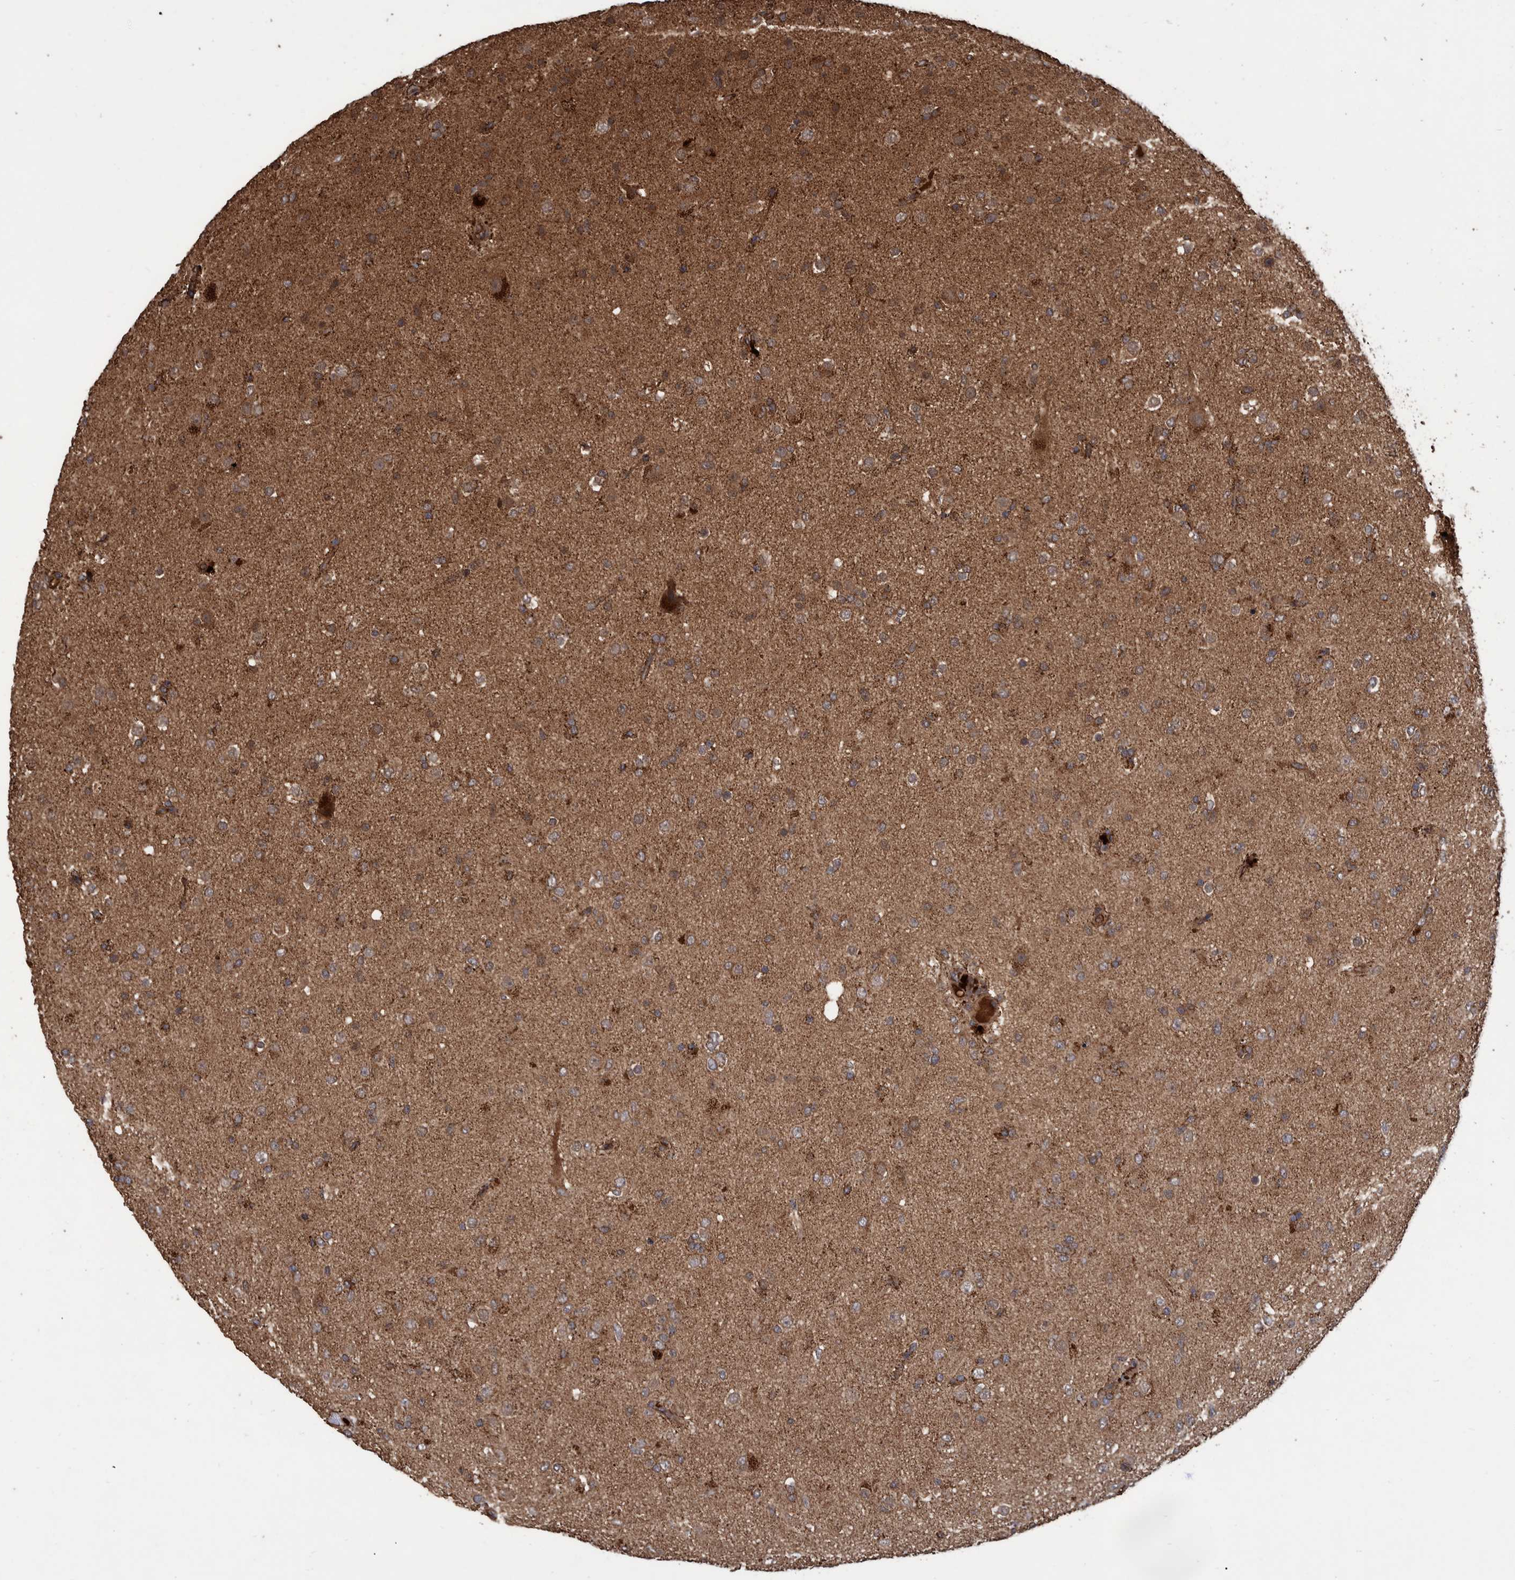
{"staining": {"intensity": "moderate", "quantity": ">75%", "location": "cytoplasmic/membranous"}, "tissue": "glioma", "cell_type": "Tumor cells", "image_type": "cancer", "snomed": [{"axis": "morphology", "description": "Glioma, malignant, Low grade"}, {"axis": "topography", "description": "Brain"}], "caption": "High-magnification brightfield microscopy of malignant glioma (low-grade) stained with DAB (brown) and counterstained with hematoxylin (blue). tumor cells exhibit moderate cytoplasmic/membranous expression is seen in approximately>75% of cells. The staining was performed using DAB (3,3'-diaminobenzidine), with brown indicating positive protein expression. Nuclei are stained blue with hematoxylin.", "gene": "VBP1", "patient": {"sex": "male", "age": 65}}